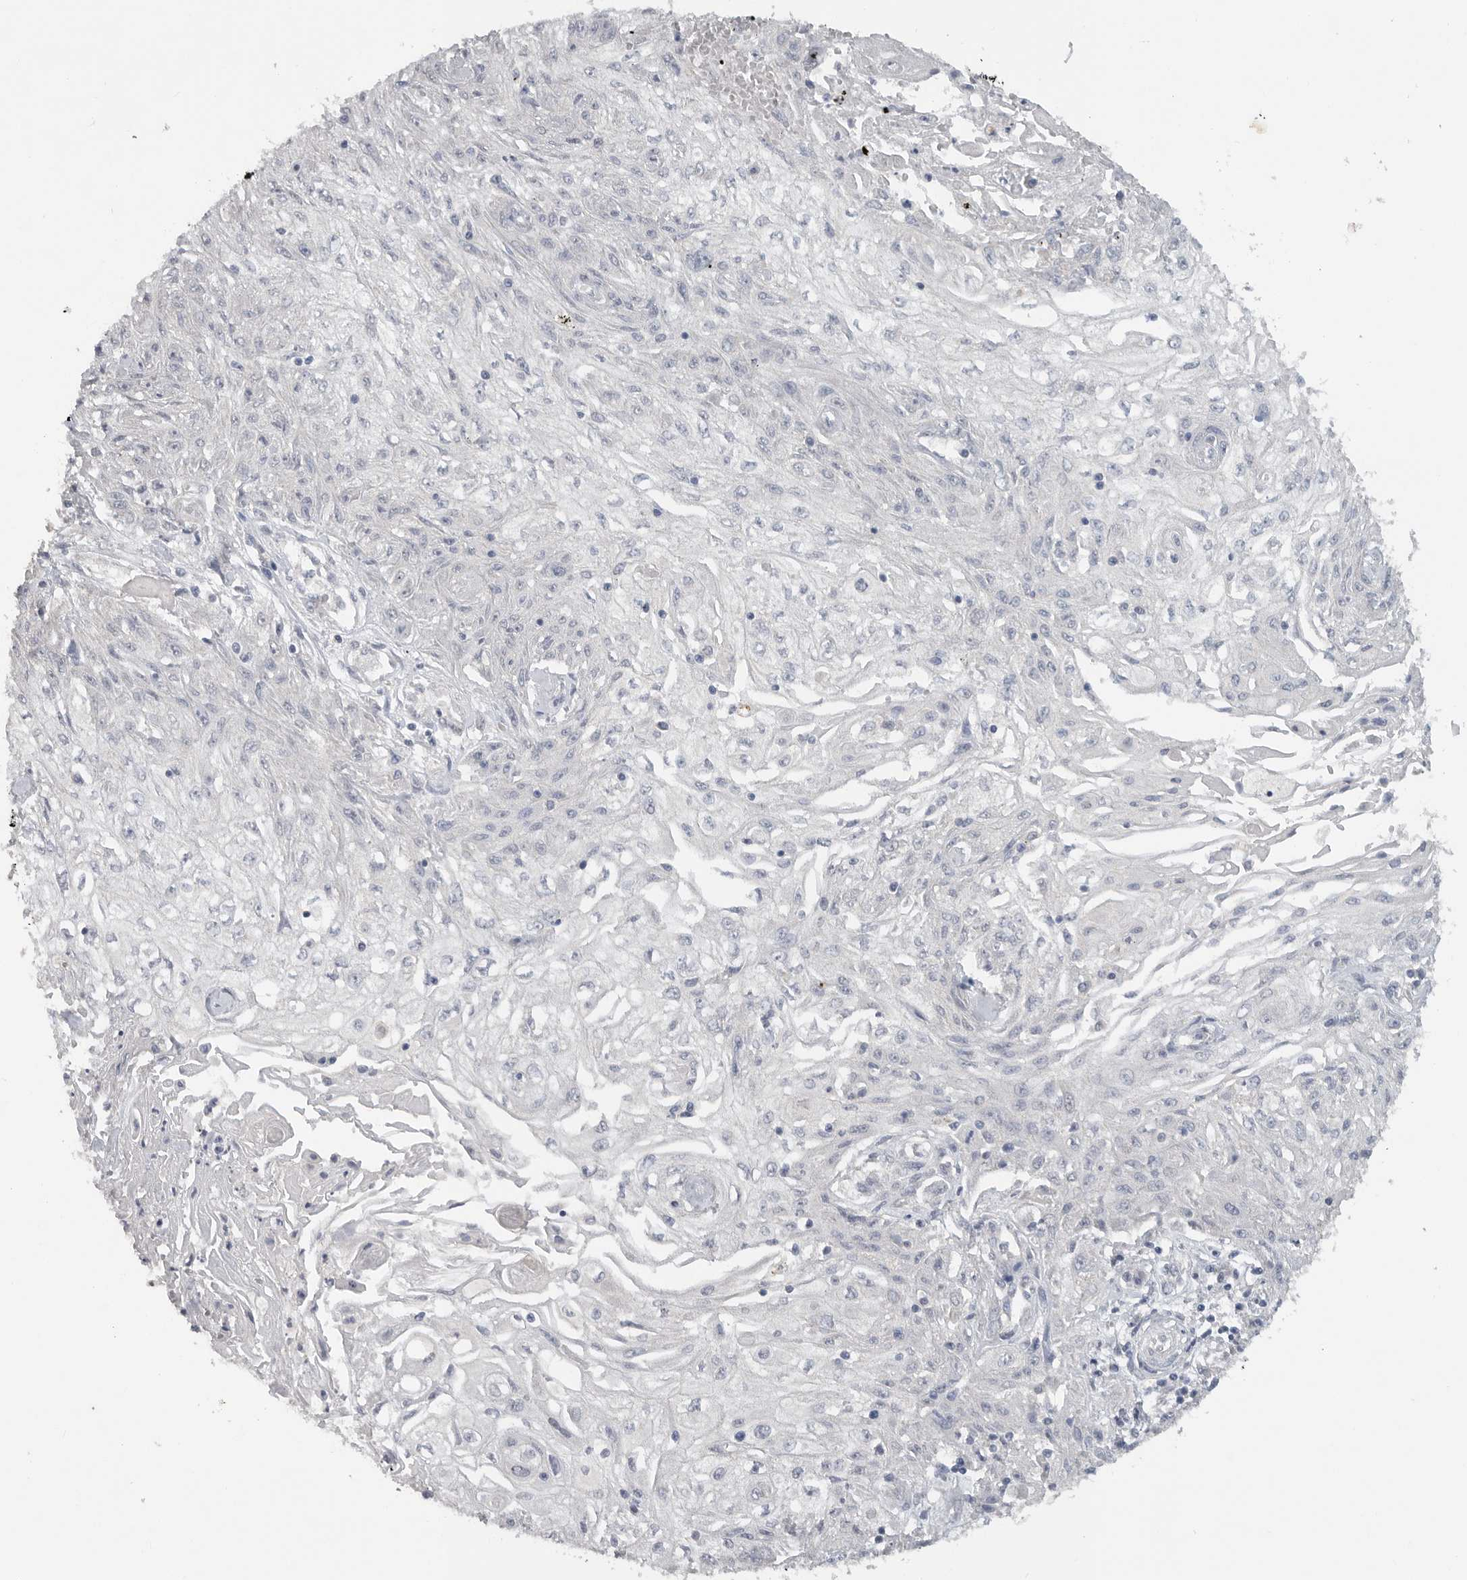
{"staining": {"intensity": "negative", "quantity": "none", "location": "none"}, "tissue": "skin cancer", "cell_type": "Tumor cells", "image_type": "cancer", "snomed": [{"axis": "morphology", "description": "Squamous cell carcinoma, NOS"}, {"axis": "morphology", "description": "Squamous cell carcinoma, metastatic, NOS"}, {"axis": "topography", "description": "Skin"}, {"axis": "topography", "description": "Lymph node"}], "caption": "Immunohistochemistry photomicrograph of human skin squamous cell carcinoma stained for a protein (brown), which demonstrates no positivity in tumor cells.", "gene": "REG4", "patient": {"sex": "male", "age": 75}}